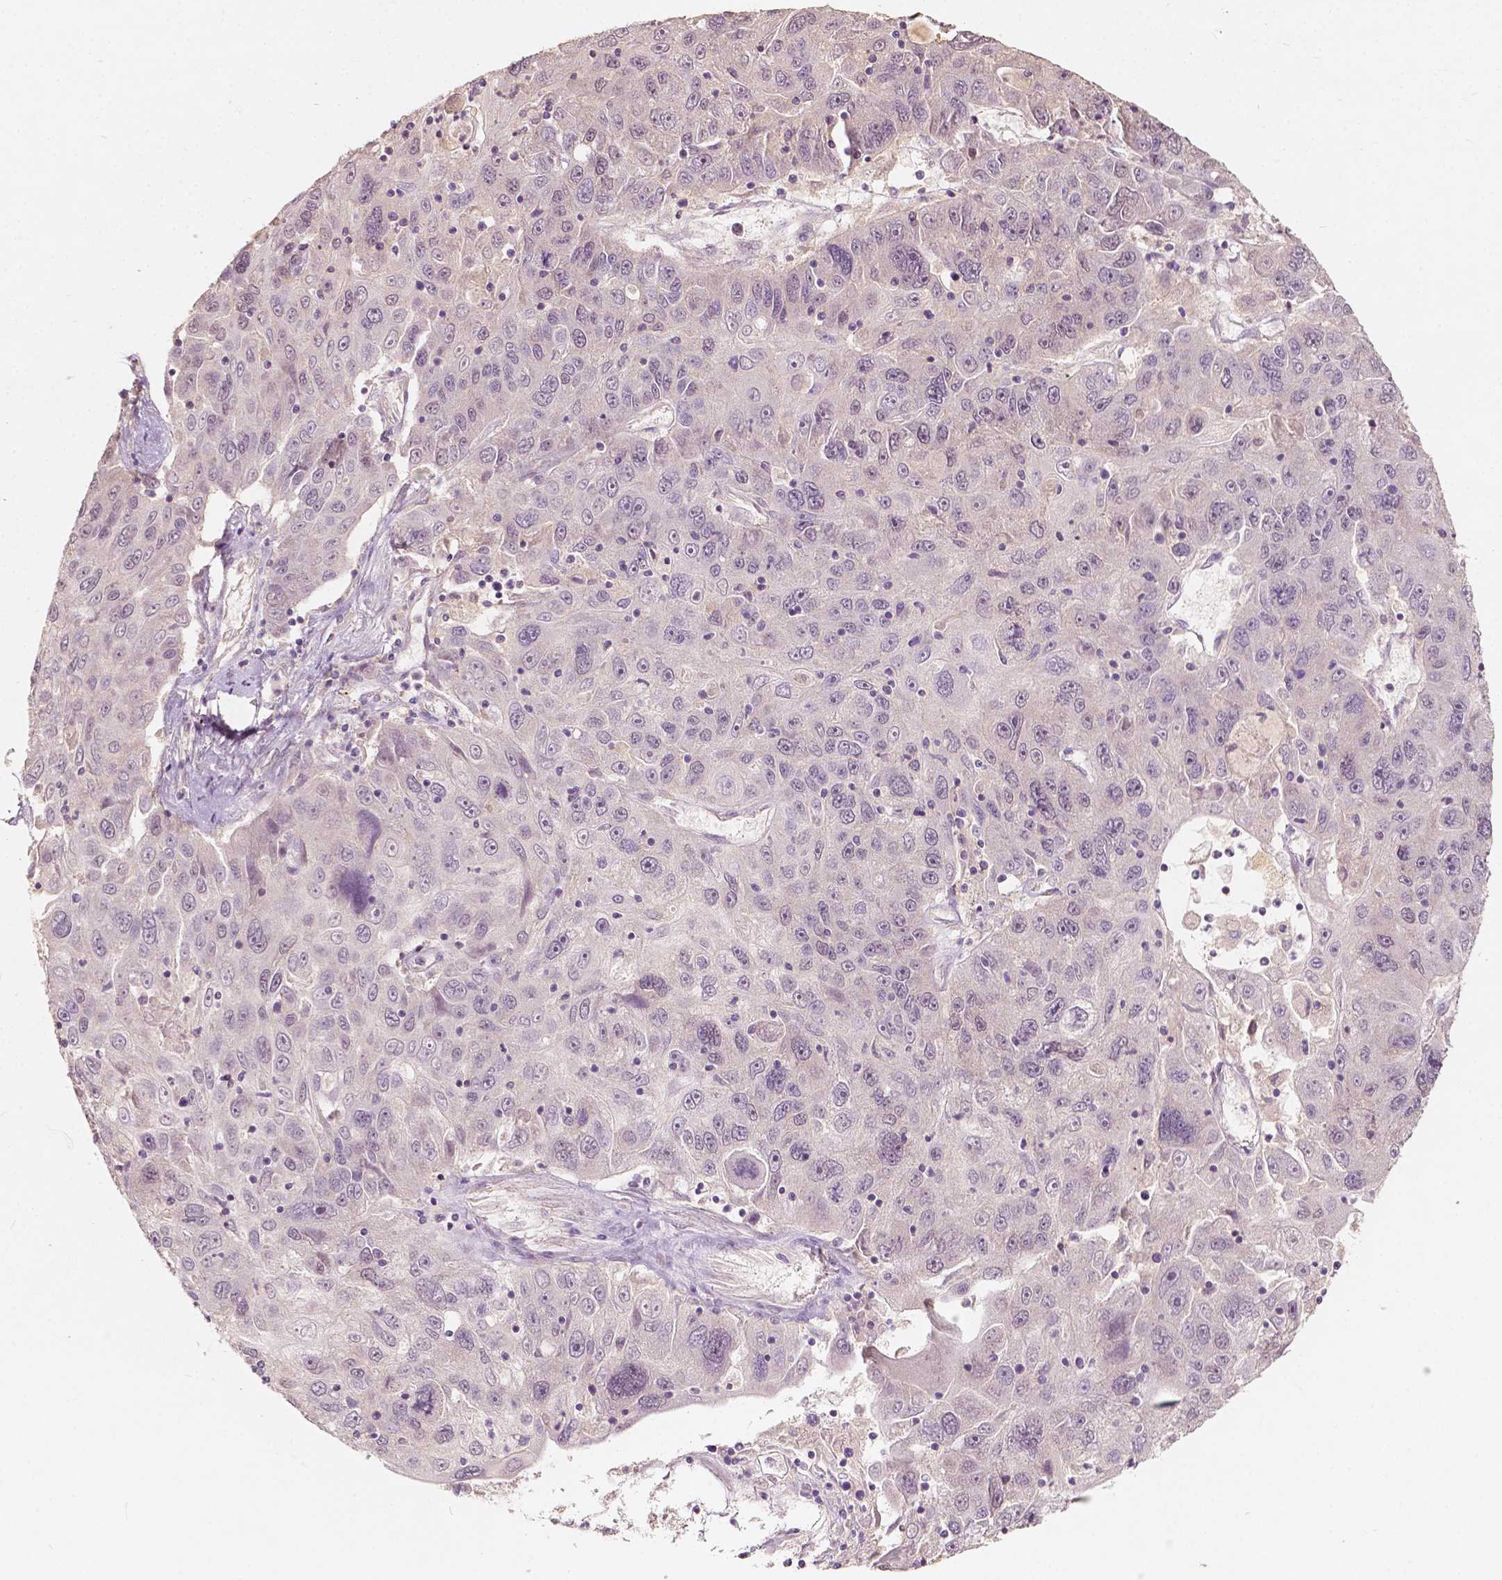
{"staining": {"intensity": "negative", "quantity": "none", "location": "none"}, "tissue": "stomach cancer", "cell_type": "Tumor cells", "image_type": "cancer", "snomed": [{"axis": "morphology", "description": "Adenocarcinoma, NOS"}, {"axis": "topography", "description": "Stomach"}], "caption": "Immunohistochemical staining of human stomach cancer (adenocarcinoma) reveals no significant positivity in tumor cells. (Stains: DAB immunohistochemistry with hematoxylin counter stain, Microscopy: brightfield microscopy at high magnification).", "gene": "SOX15", "patient": {"sex": "male", "age": 56}}